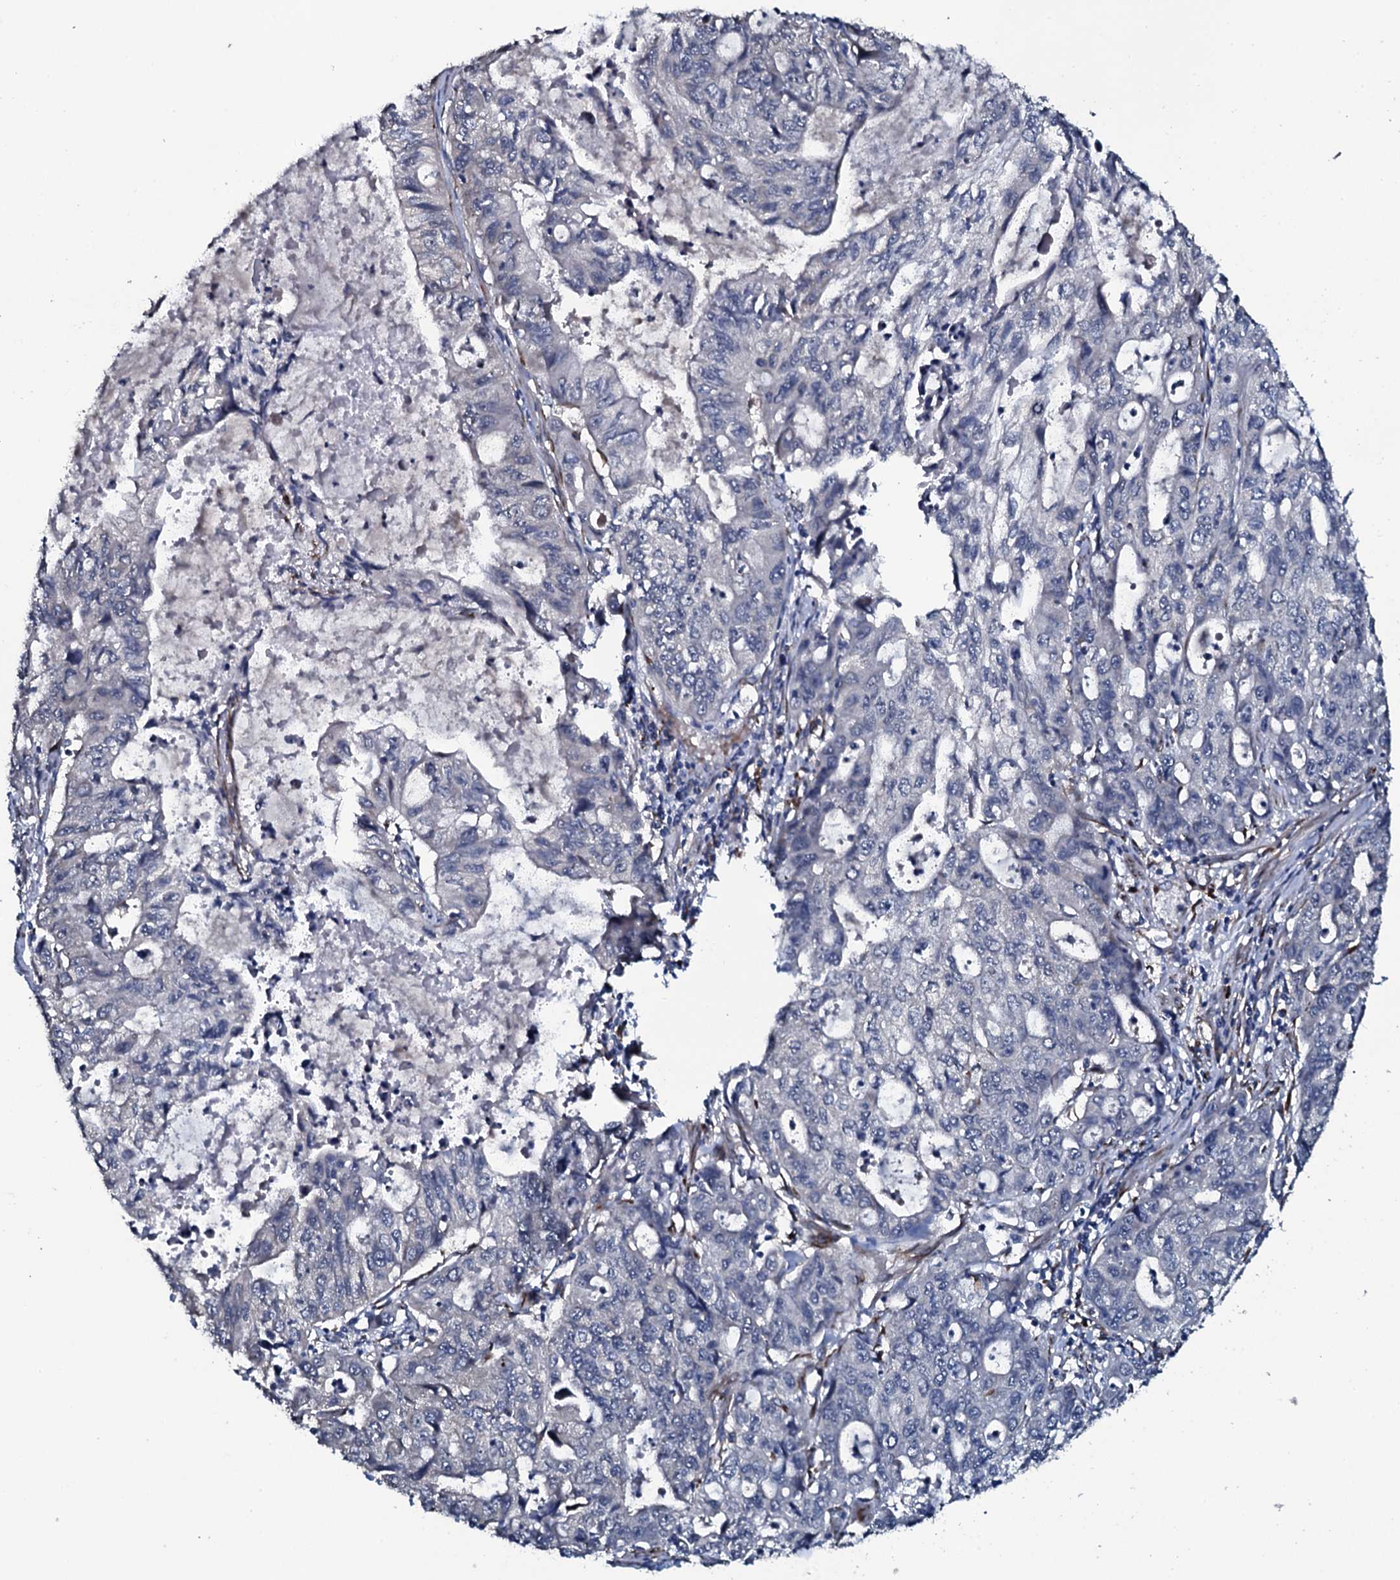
{"staining": {"intensity": "negative", "quantity": "none", "location": "none"}, "tissue": "stomach cancer", "cell_type": "Tumor cells", "image_type": "cancer", "snomed": [{"axis": "morphology", "description": "Adenocarcinoma, NOS"}, {"axis": "topography", "description": "Stomach, upper"}], "caption": "High magnification brightfield microscopy of stomach cancer stained with DAB (brown) and counterstained with hematoxylin (blue): tumor cells show no significant staining.", "gene": "IL12B", "patient": {"sex": "female", "age": 52}}